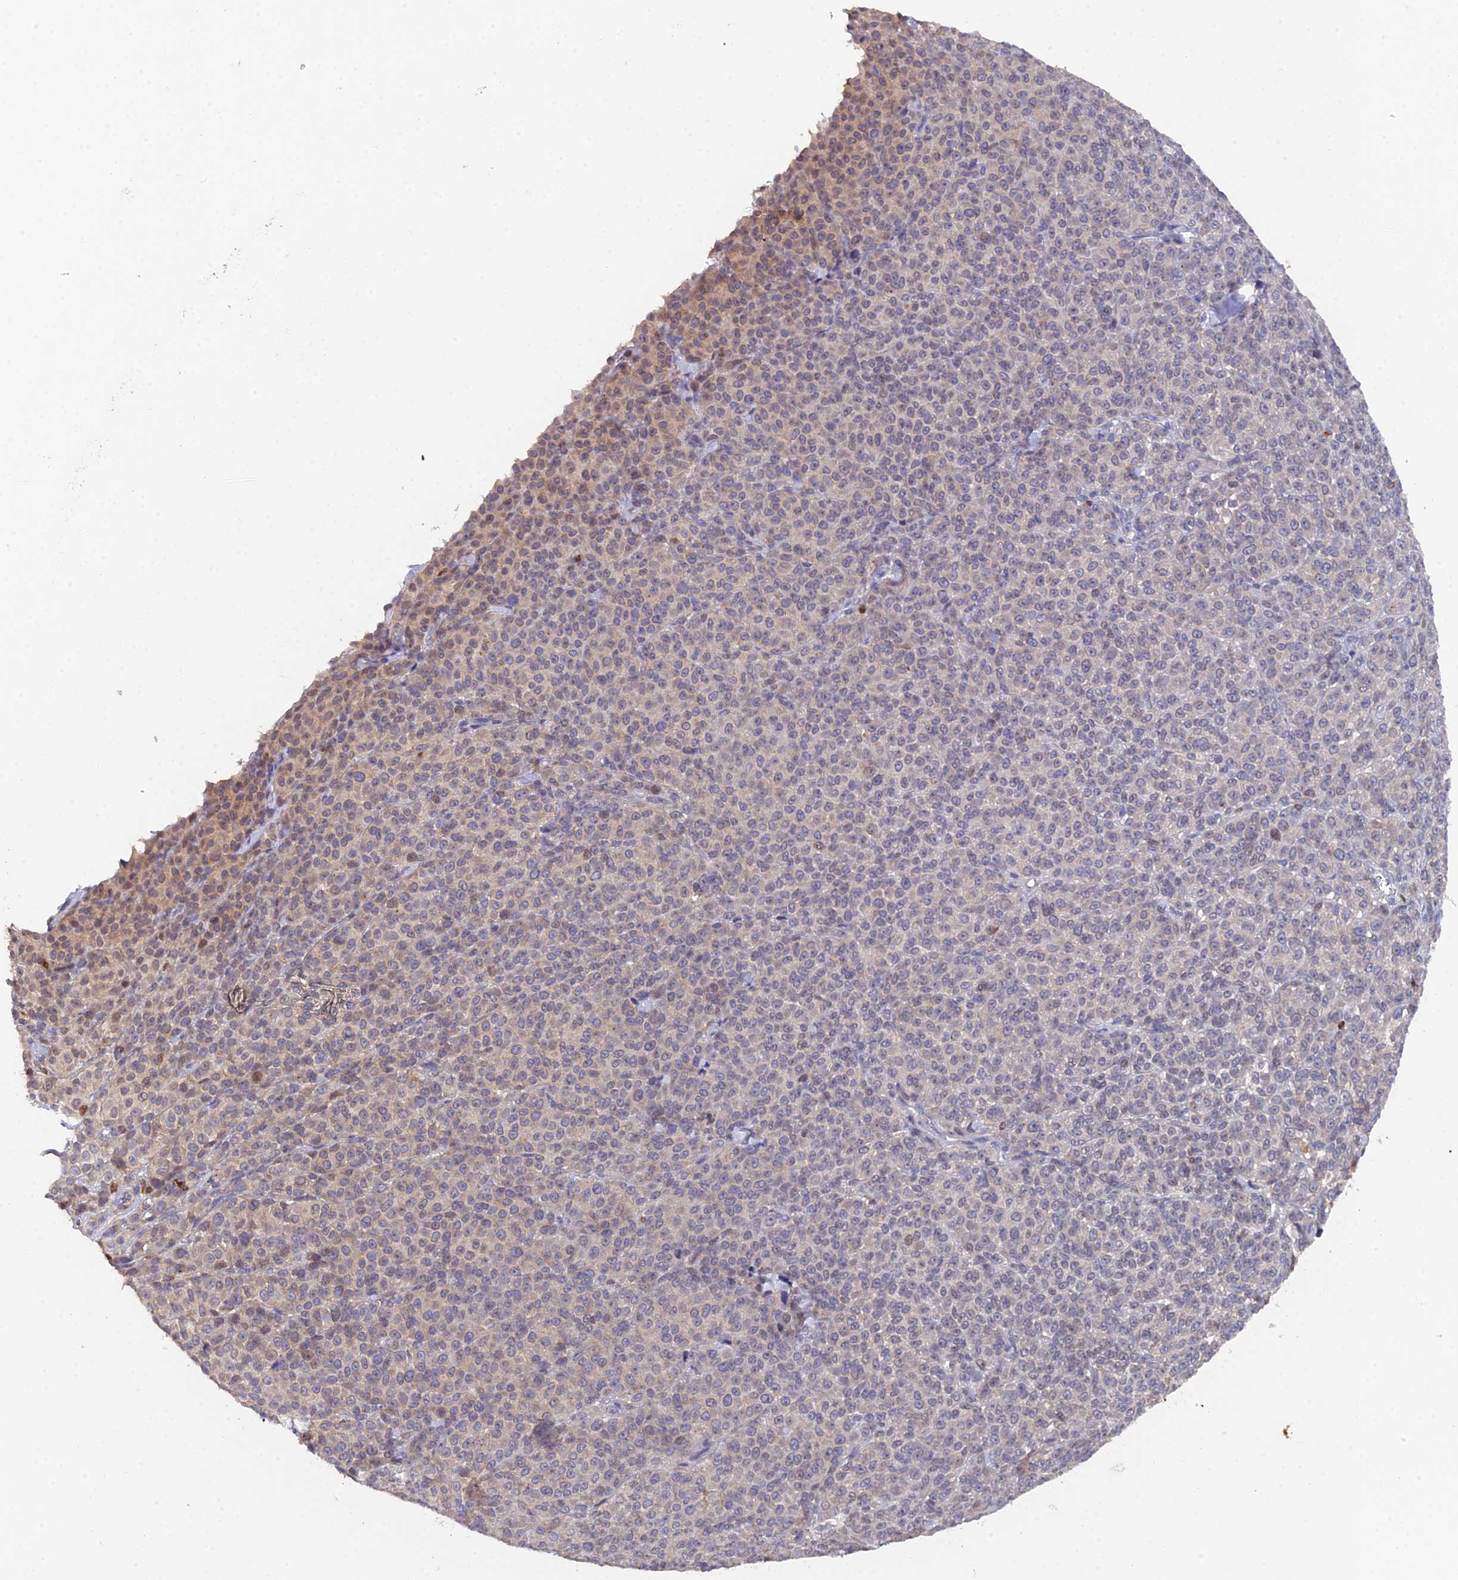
{"staining": {"intensity": "weak", "quantity": "<25%", "location": "cytoplasmic/membranous"}, "tissue": "melanoma", "cell_type": "Tumor cells", "image_type": "cancer", "snomed": [{"axis": "morphology", "description": "Normal tissue, NOS"}, {"axis": "morphology", "description": "Malignant melanoma, NOS"}, {"axis": "topography", "description": "Skin"}], "caption": "Immunohistochemical staining of melanoma reveals no significant expression in tumor cells. (DAB immunohistochemistry (IHC) visualized using brightfield microscopy, high magnification).", "gene": "GALK2", "patient": {"sex": "female", "age": 34}}